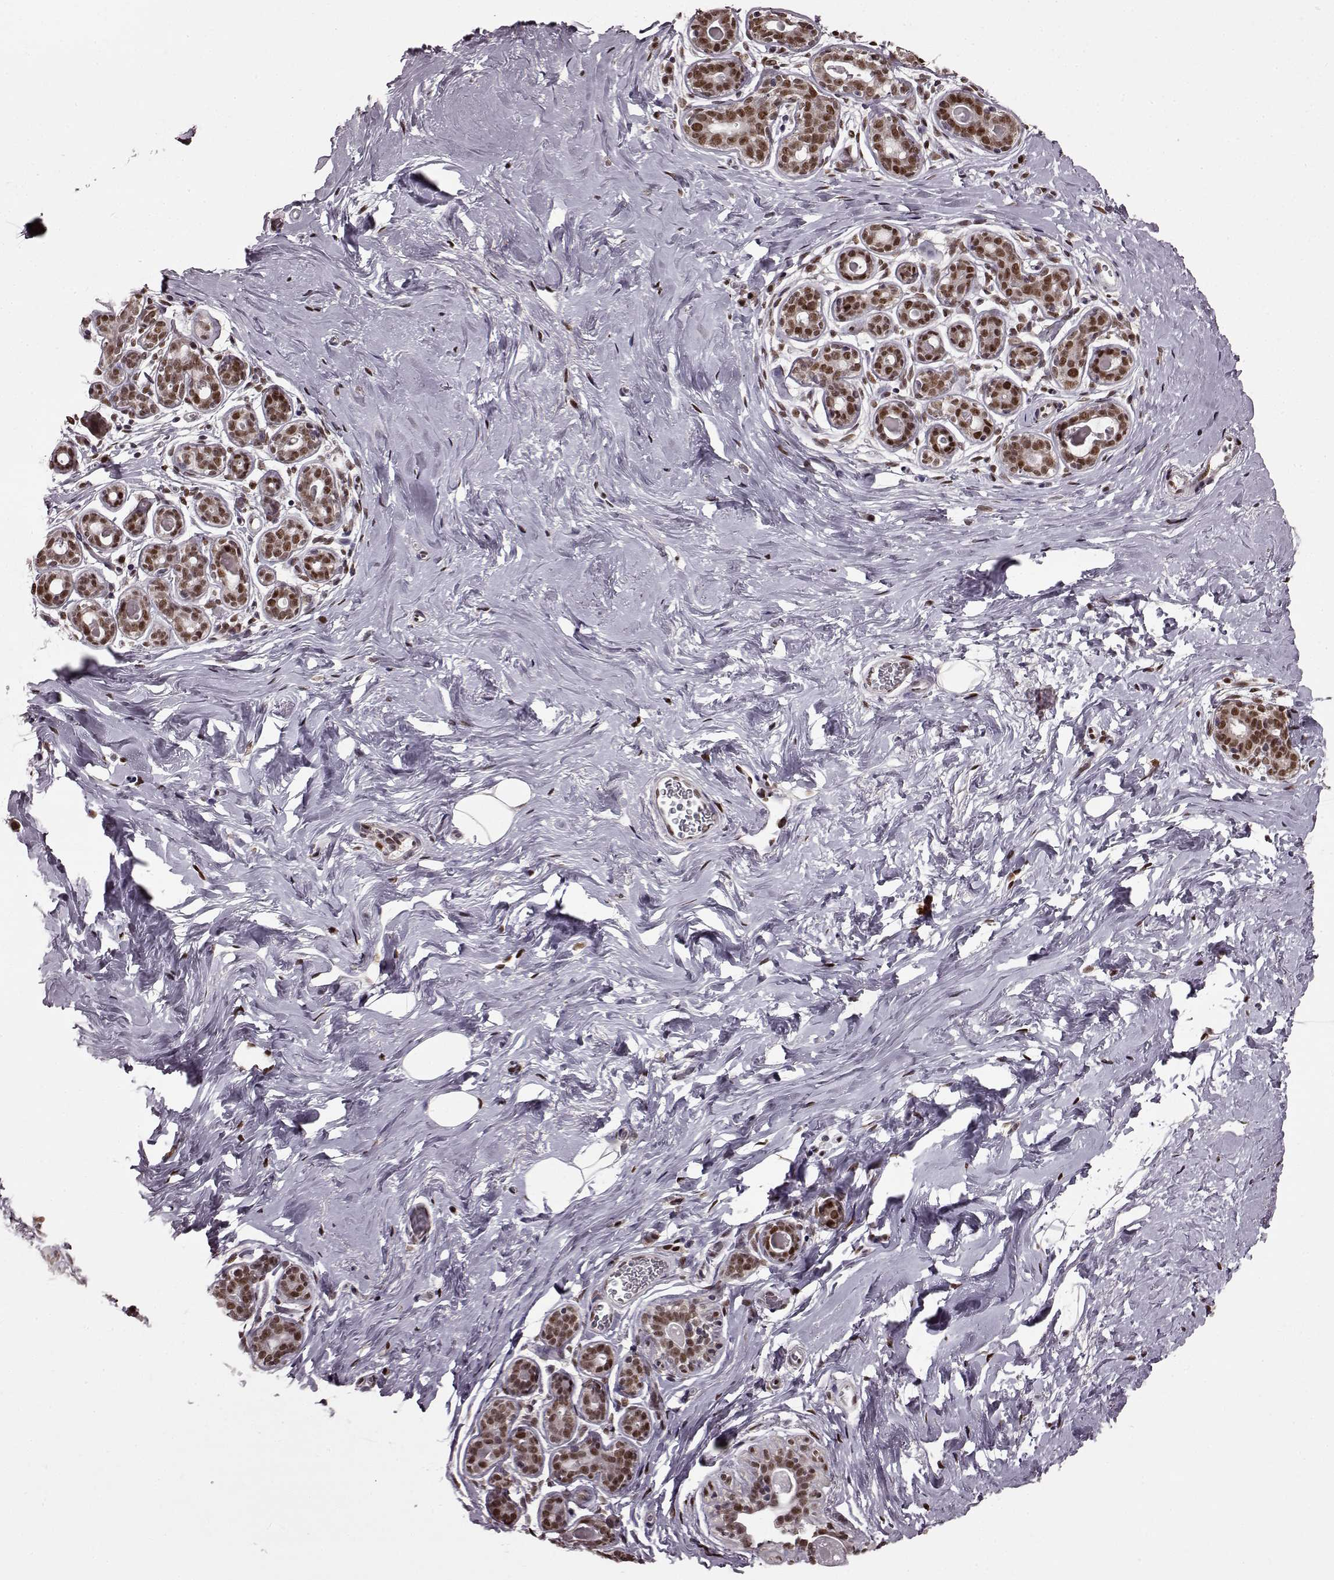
{"staining": {"intensity": "moderate", "quantity": "25%-75%", "location": "nuclear"}, "tissue": "breast", "cell_type": "Adipocytes", "image_type": "normal", "snomed": [{"axis": "morphology", "description": "Normal tissue, NOS"}, {"axis": "topography", "description": "Skin"}, {"axis": "topography", "description": "Breast"}], "caption": "The histopathology image exhibits staining of benign breast, revealing moderate nuclear protein staining (brown color) within adipocytes.", "gene": "FTO", "patient": {"sex": "female", "age": 43}}